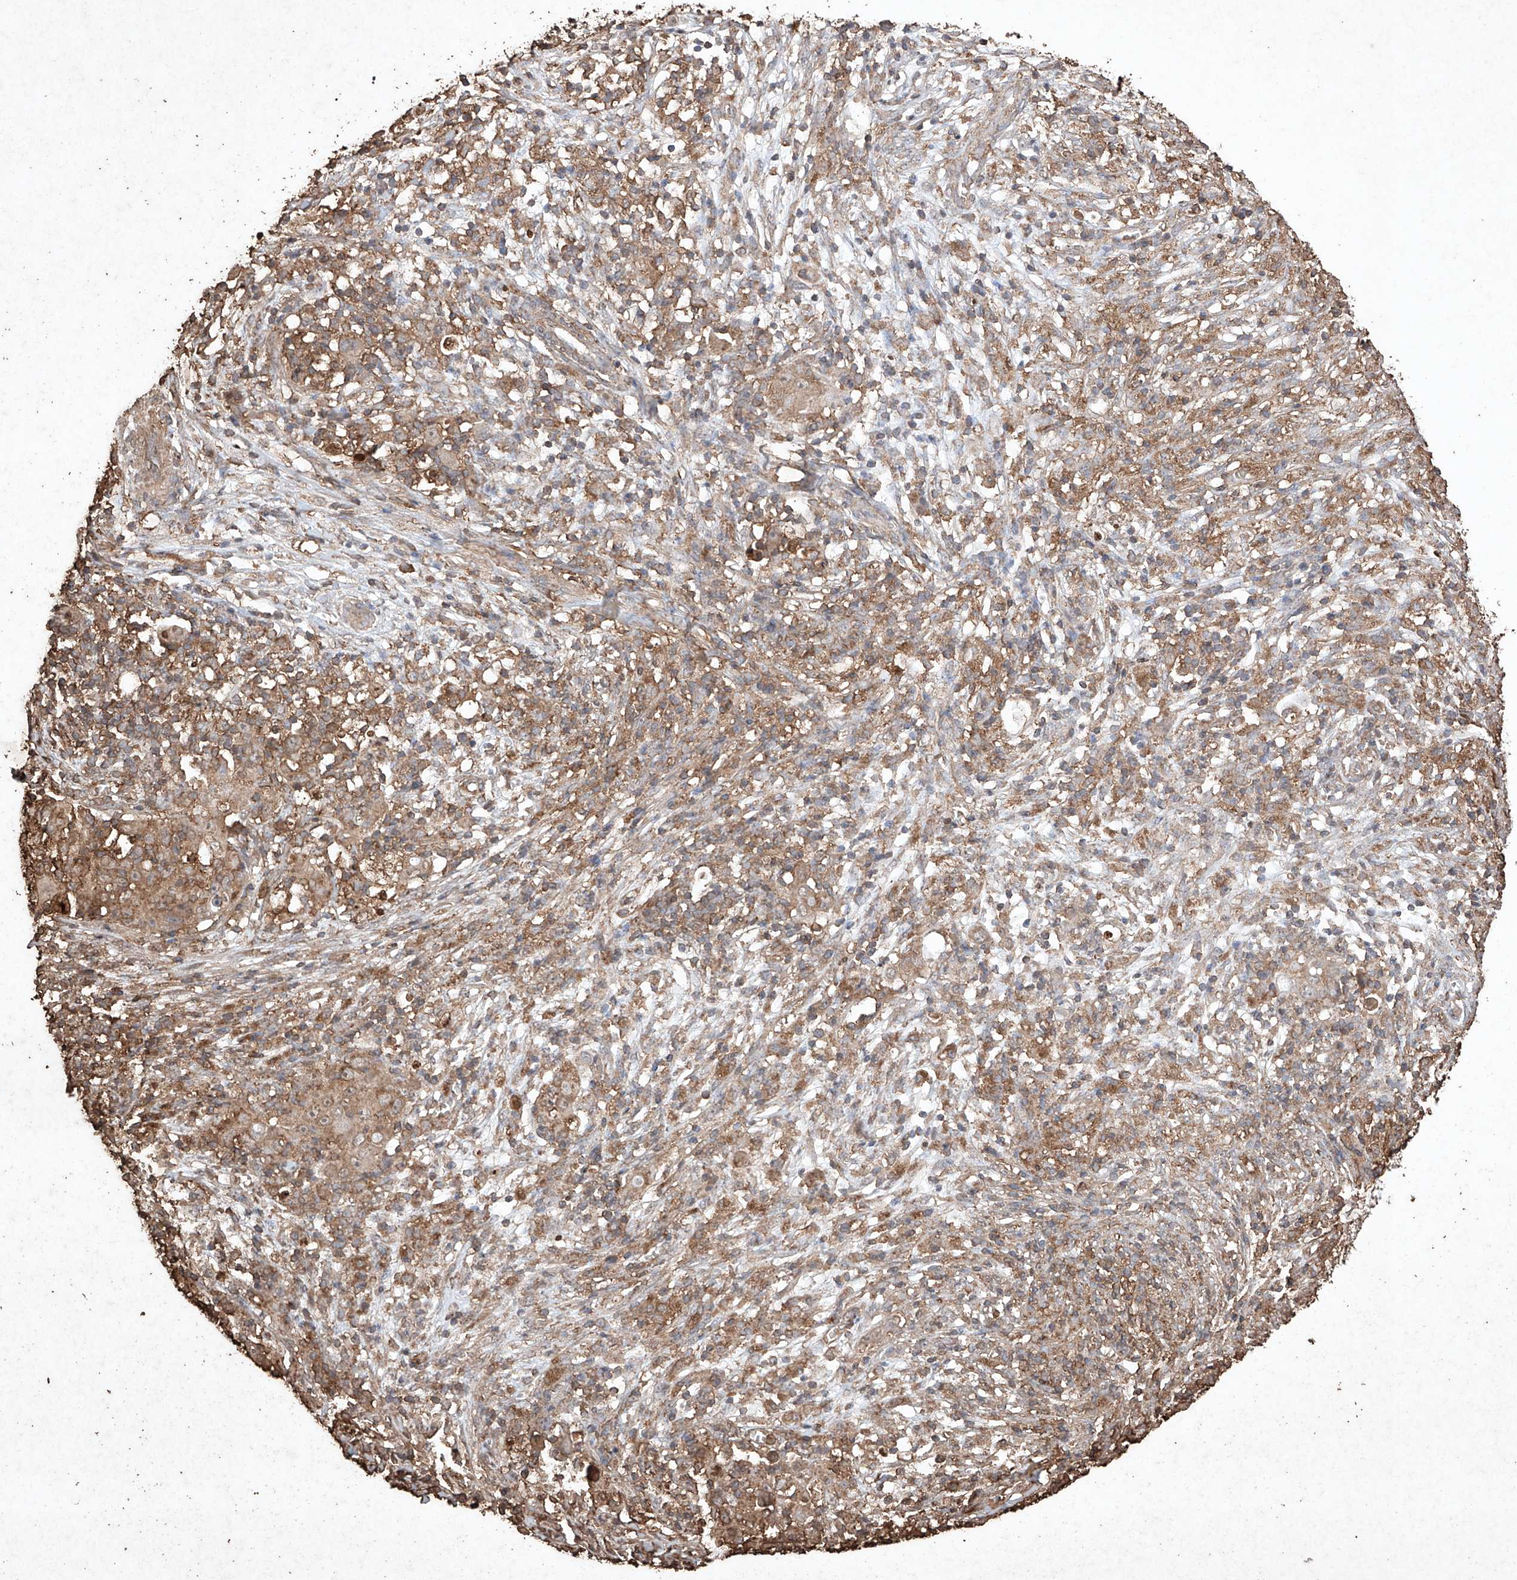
{"staining": {"intensity": "moderate", "quantity": ">75%", "location": "cytoplasmic/membranous"}, "tissue": "ovarian cancer", "cell_type": "Tumor cells", "image_type": "cancer", "snomed": [{"axis": "morphology", "description": "Carcinoma, endometroid"}, {"axis": "topography", "description": "Ovary"}], "caption": "Human endometroid carcinoma (ovarian) stained for a protein (brown) displays moderate cytoplasmic/membranous positive staining in approximately >75% of tumor cells.", "gene": "M6PR", "patient": {"sex": "female", "age": 42}}